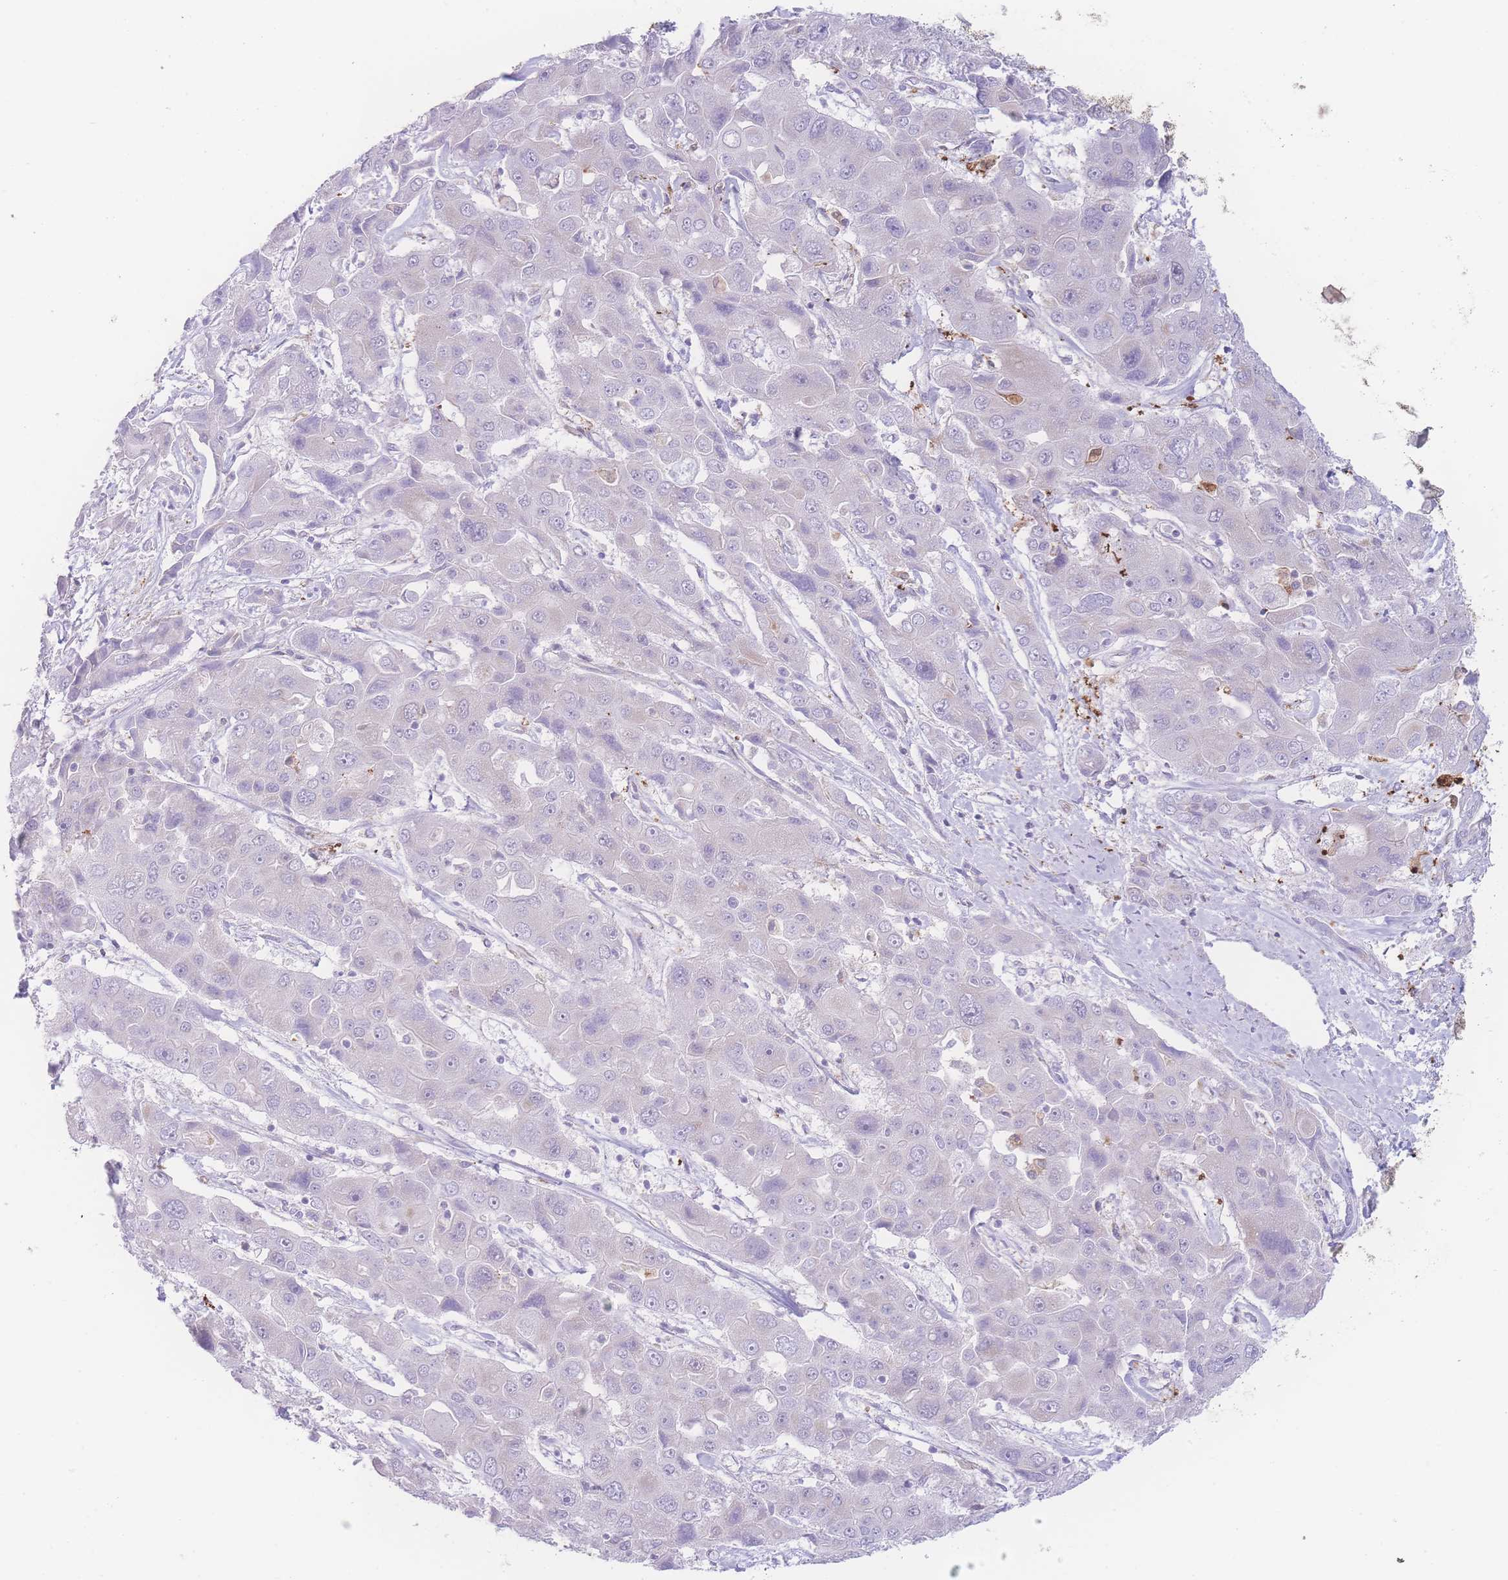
{"staining": {"intensity": "negative", "quantity": "none", "location": "none"}, "tissue": "liver cancer", "cell_type": "Tumor cells", "image_type": "cancer", "snomed": [{"axis": "morphology", "description": "Cholangiocarcinoma"}, {"axis": "topography", "description": "Liver"}], "caption": "Protein analysis of liver cholangiocarcinoma displays no significant positivity in tumor cells.", "gene": "NBEAL1", "patient": {"sex": "male", "age": 67}}